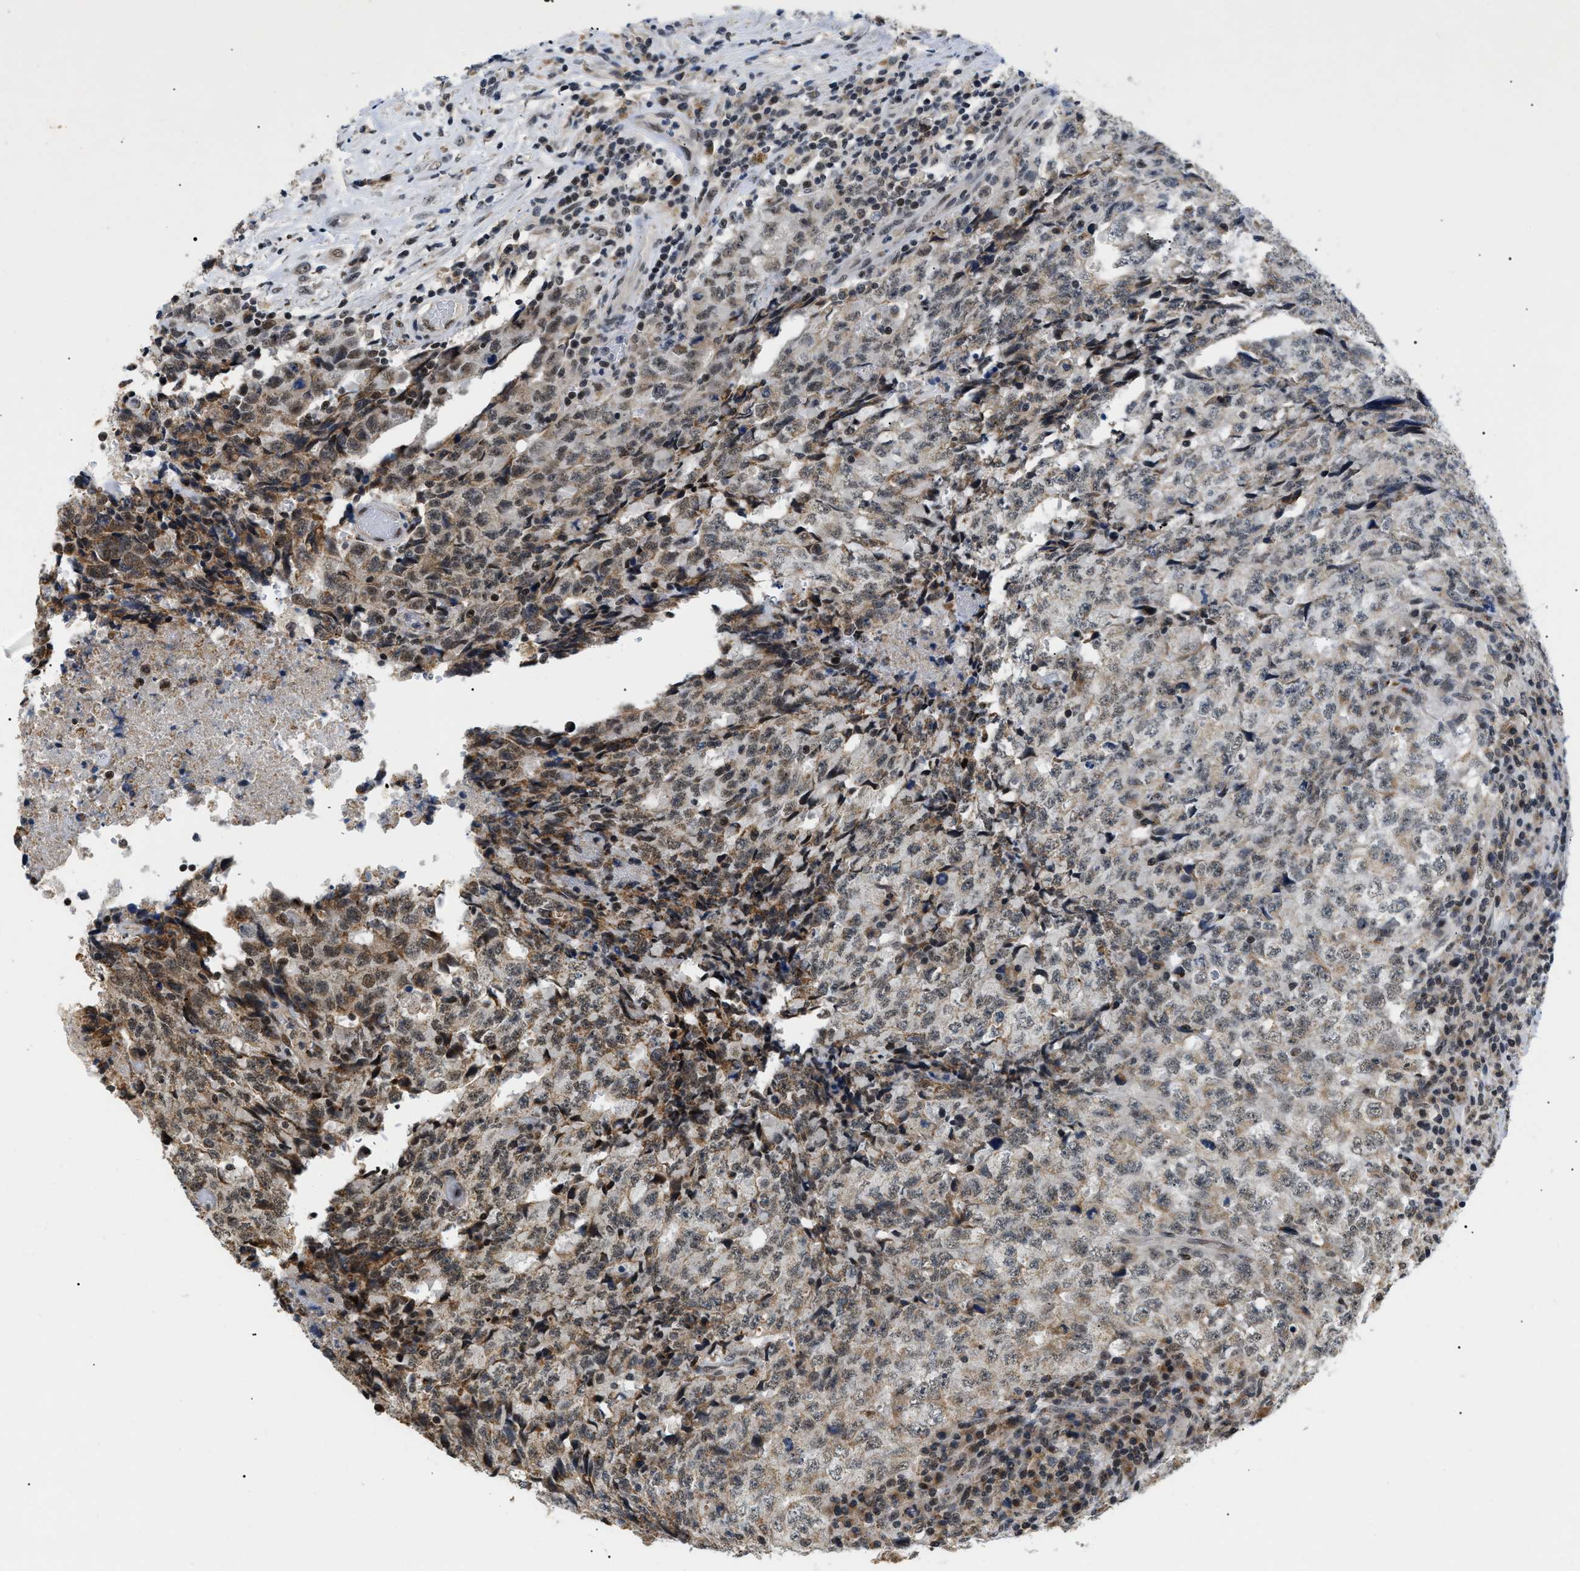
{"staining": {"intensity": "moderate", "quantity": "<25%", "location": "cytoplasmic/membranous,nuclear"}, "tissue": "testis cancer", "cell_type": "Tumor cells", "image_type": "cancer", "snomed": [{"axis": "morphology", "description": "Necrosis, NOS"}, {"axis": "morphology", "description": "Carcinoma, Embryonal, NOS"}, {"axis": "topography", "description": "Testis"}], "caption": "Embryonal carcinoma (testis) was stained to show a protein in brown. There is low levels of moderate cytoplasmic/membranous and nuclear staining in about <25% of tumor cells.", "gene": "ZBTB11", "patient": {"sex": "male", "age": 19}}